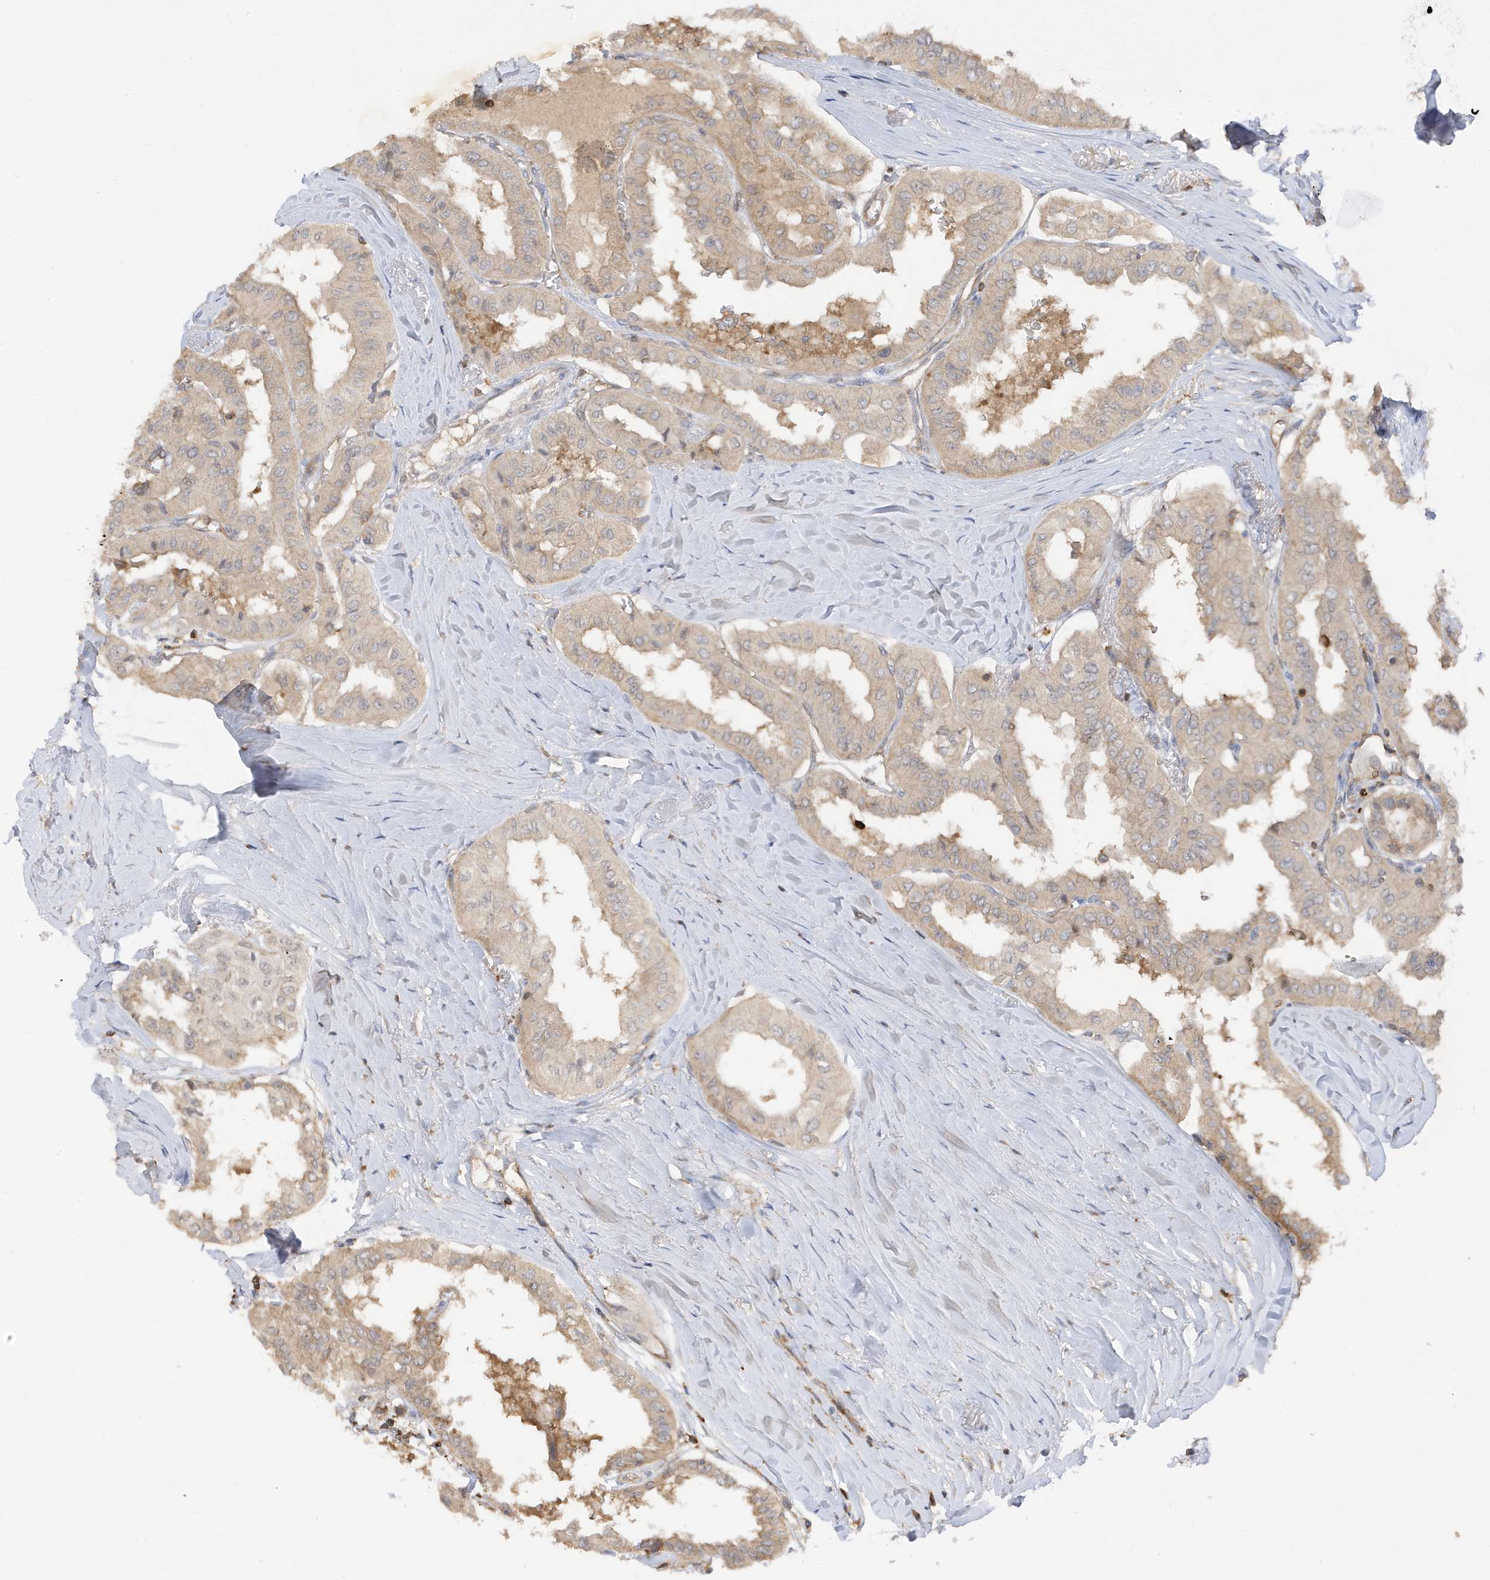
{"staining": {"intensity": "weak", "quantity": "<25%", "location": "cytoplasmic/membranous"}, "tissue": "thyroid cancer", "cell_type": "Tumor cells", "image_type": "cancer", "snomed": [{"axis": "morphology", "description": "Papillary adenocarcinoma, NOS"}, {"axis": "topography", "description": "Thyroid gland"}], "caption": "Immunohistochemistry (IHC) of human papillary adenocarcinoma (thyroid) reveals no positivity in tumor cells.", "gene": "PHACTR2", "patient": {"sex": "female", "age": 59}}